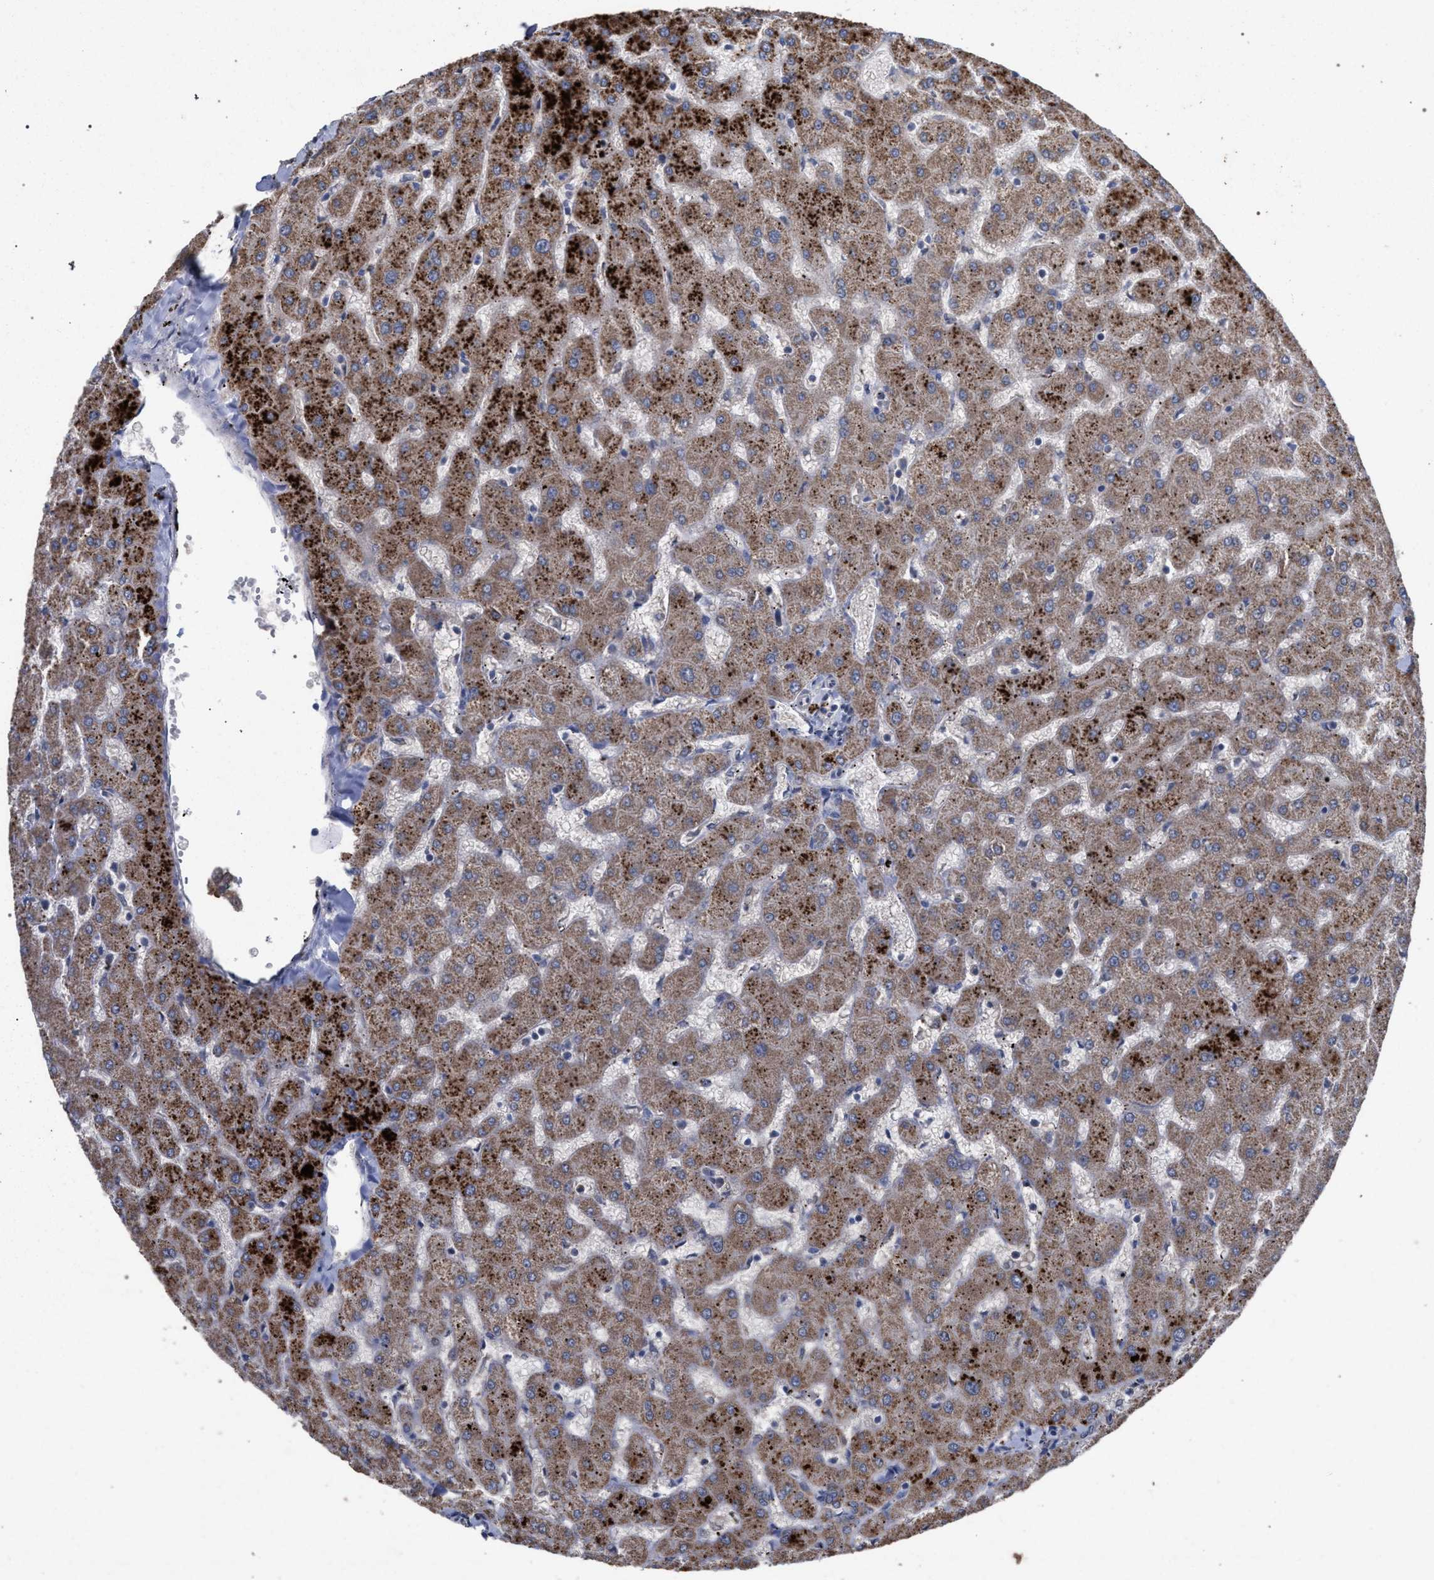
{"staining": {"intensity": "moderate", "quantity": ">75%", "location": "cytoplasmic/membranous"}, "tissue": "liver", "cell_type": "Cholangiocytes", "image_type": "normal", "snomed": [{"axis": "morphology", "description": "Normal tissue, NOS"}, {"axis": "topography", "description": "Liver"}], "caption": "The histopathology image exhibits a brown stain indicating the presence of a protein in the cytoplasmic/membranous of cholangiocytes in liver.", "gene": "BCL2L12", "patient": {"sex": "female", "age": 63}}